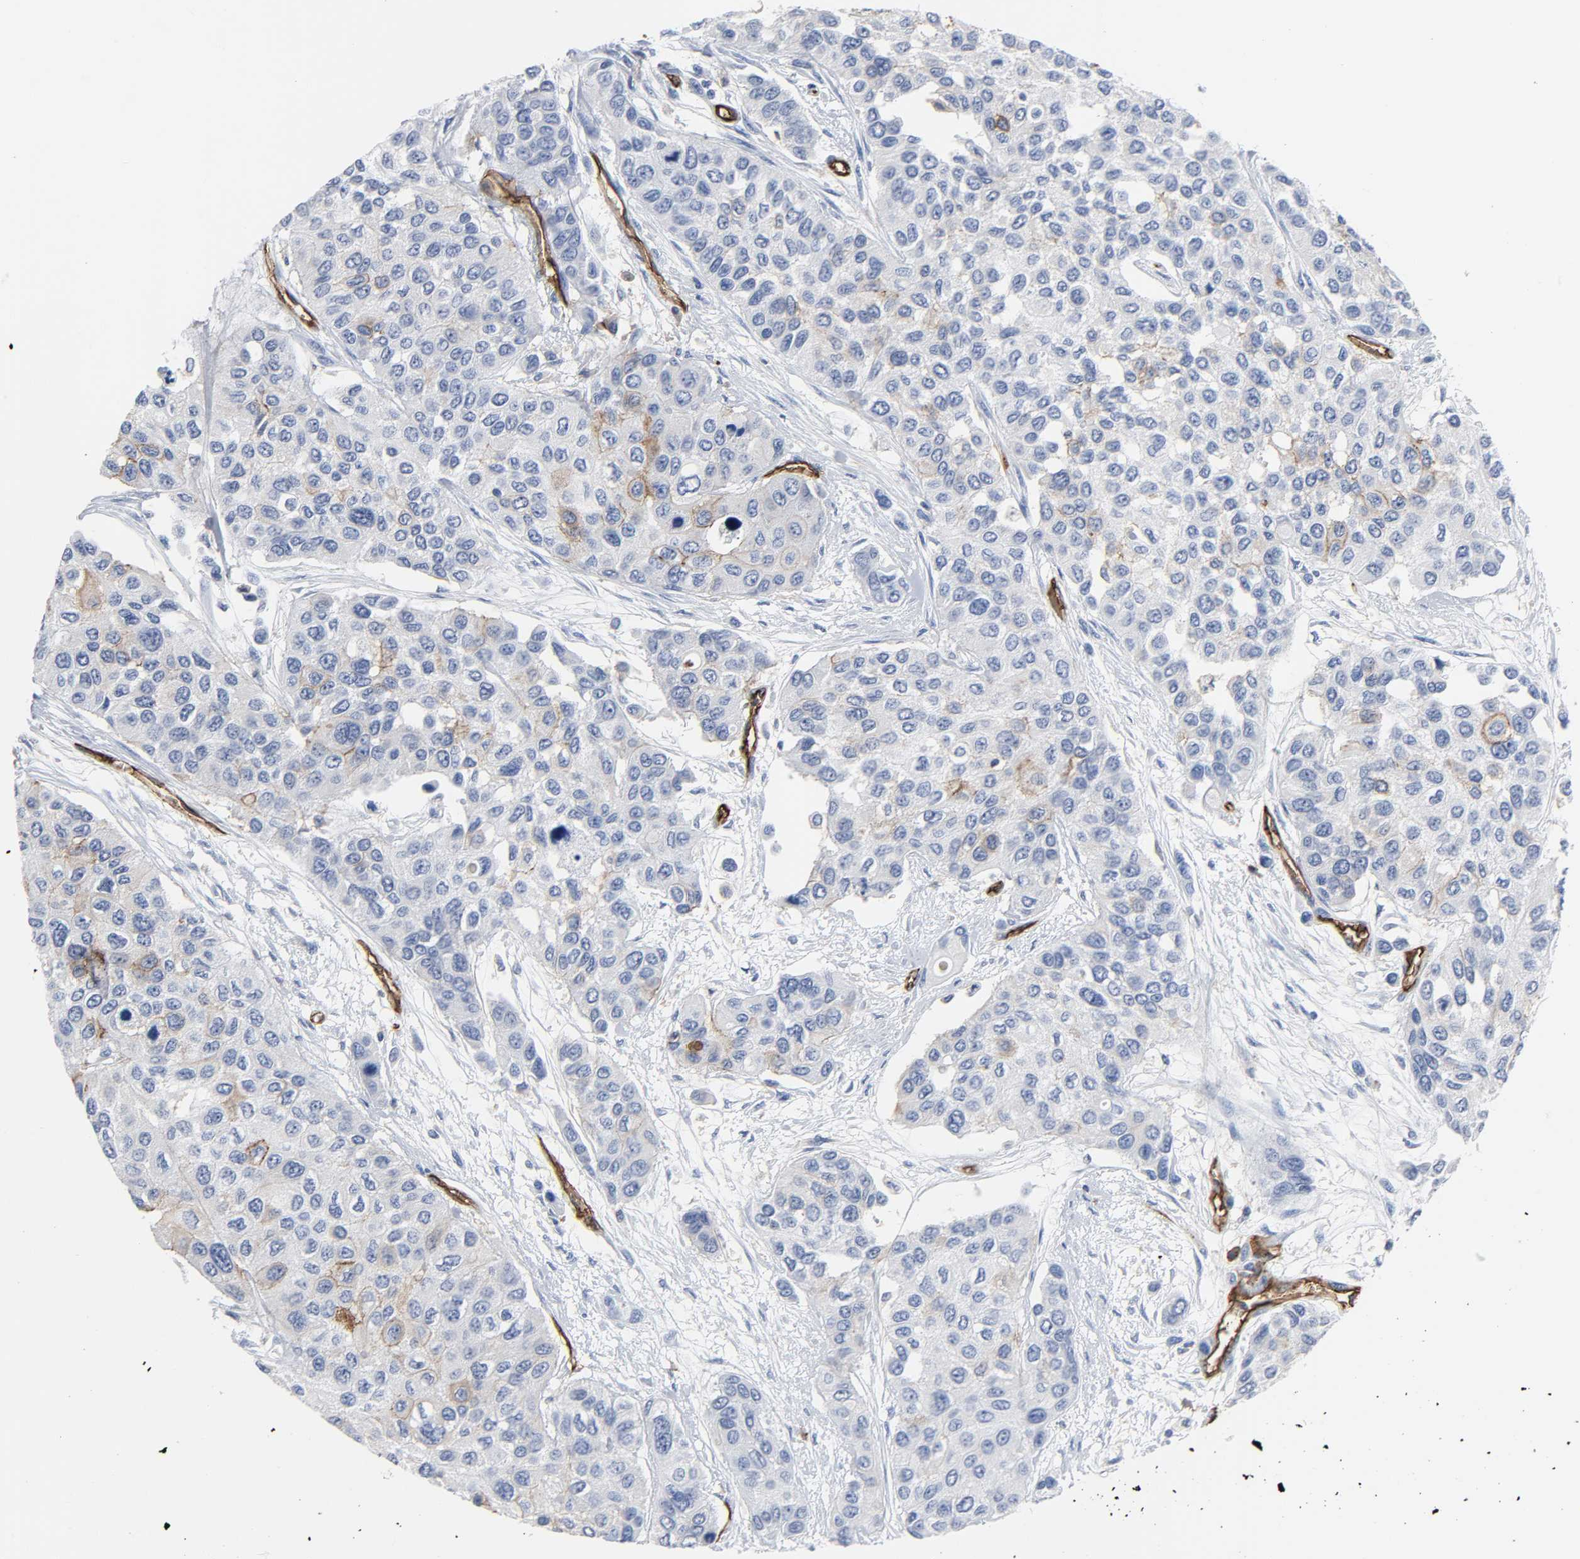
{"staining": {"intensity": "weak", "quantity": "<25%", "location": "cytoplasmic/membranous"}, "tissue": "urothelial cancer", "cell_type": "Tumor cells", "image_type": "cancer", "snomed": [{"axis": "morphology", "description": "Urothelial carcinoma, High grade"}, {"axis": "topography", "description": "Urinary bladder"}], "caption": "Urothelial carcinoma (high-grade) stained for a protein using IHC exhibits no staining tumor cells.", "gene": "PECAM1", "patient": {"sex": "female", "age": 56}}